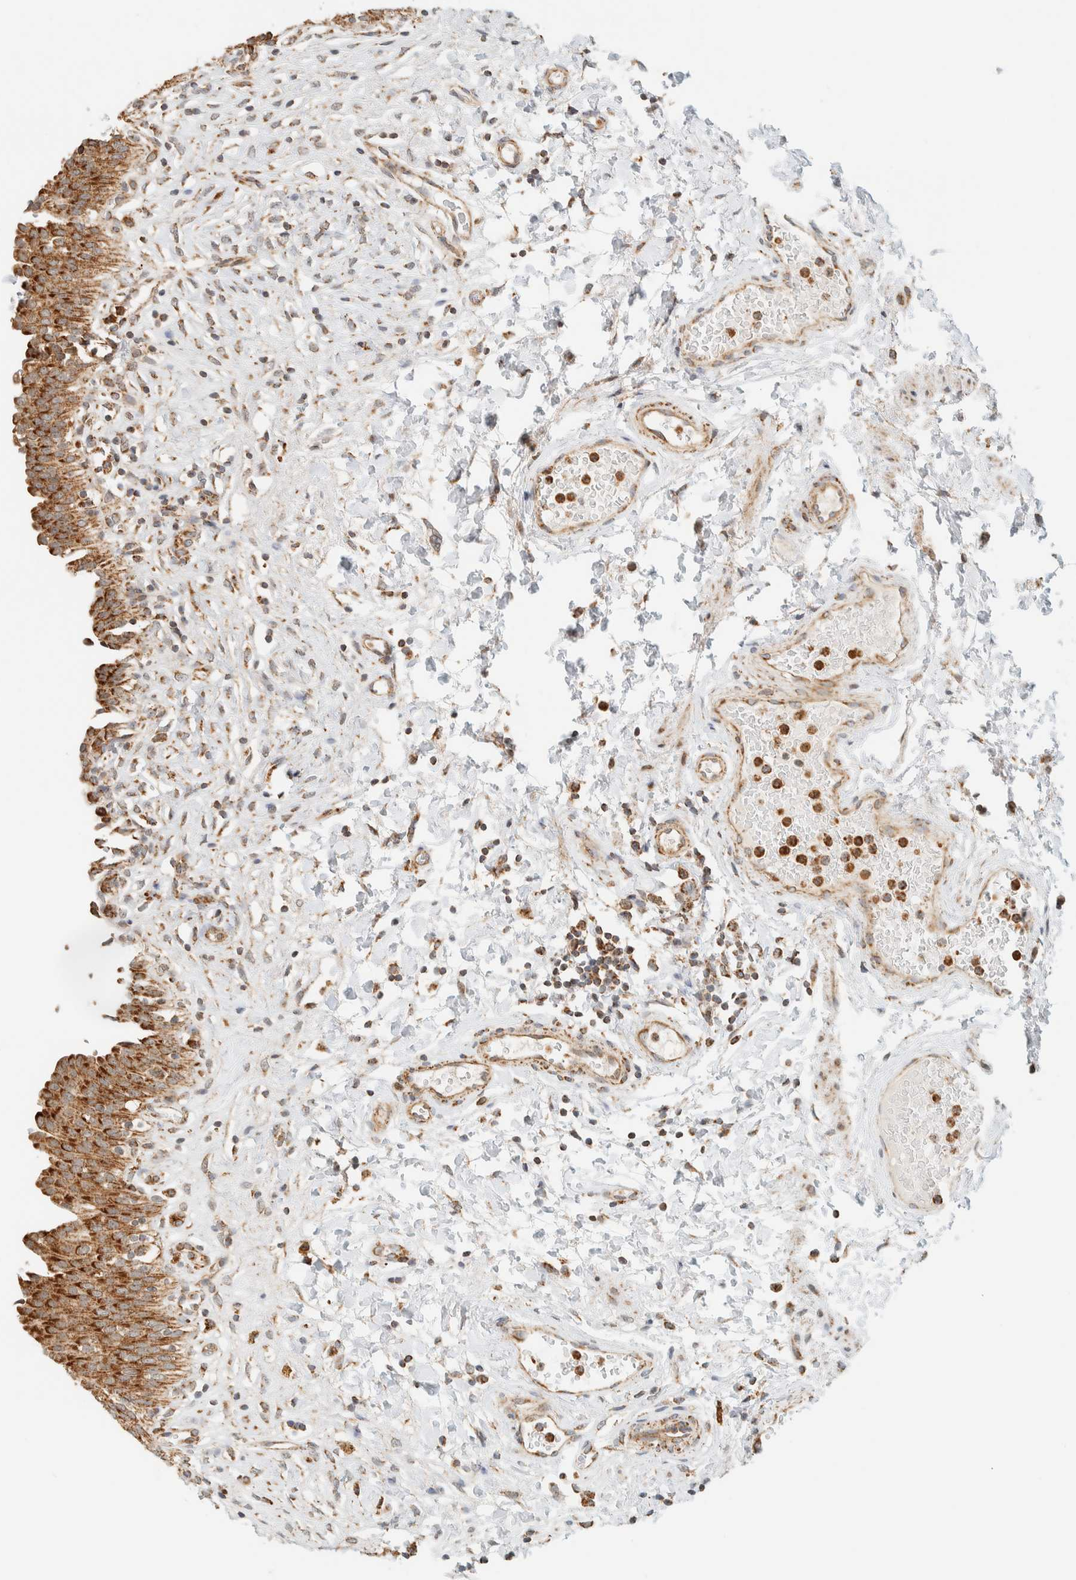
{"staining": {"intensity": "strong", "quantity": ">75%", "location": "cytoplasmic/membranous"}, "tissue": "urinary bladder", "cell_type": "Urothelial cells", "image_type": "normal", "snomed": [{"axis": "morphology", "description": "Urothelial carcinoma, High grade"}, {"axis": "topography", "description": "Urinary bladder"}], "caption": "Immunohistochemistry image of normal urinary bladder stained for a protein (brown), which reveals high levels of strong cytoplasmic/membranous expression in approximately >75% of urothelial cells.", "gene": "KIFAP3", "patient": {"sex": "male", "age": 46}}